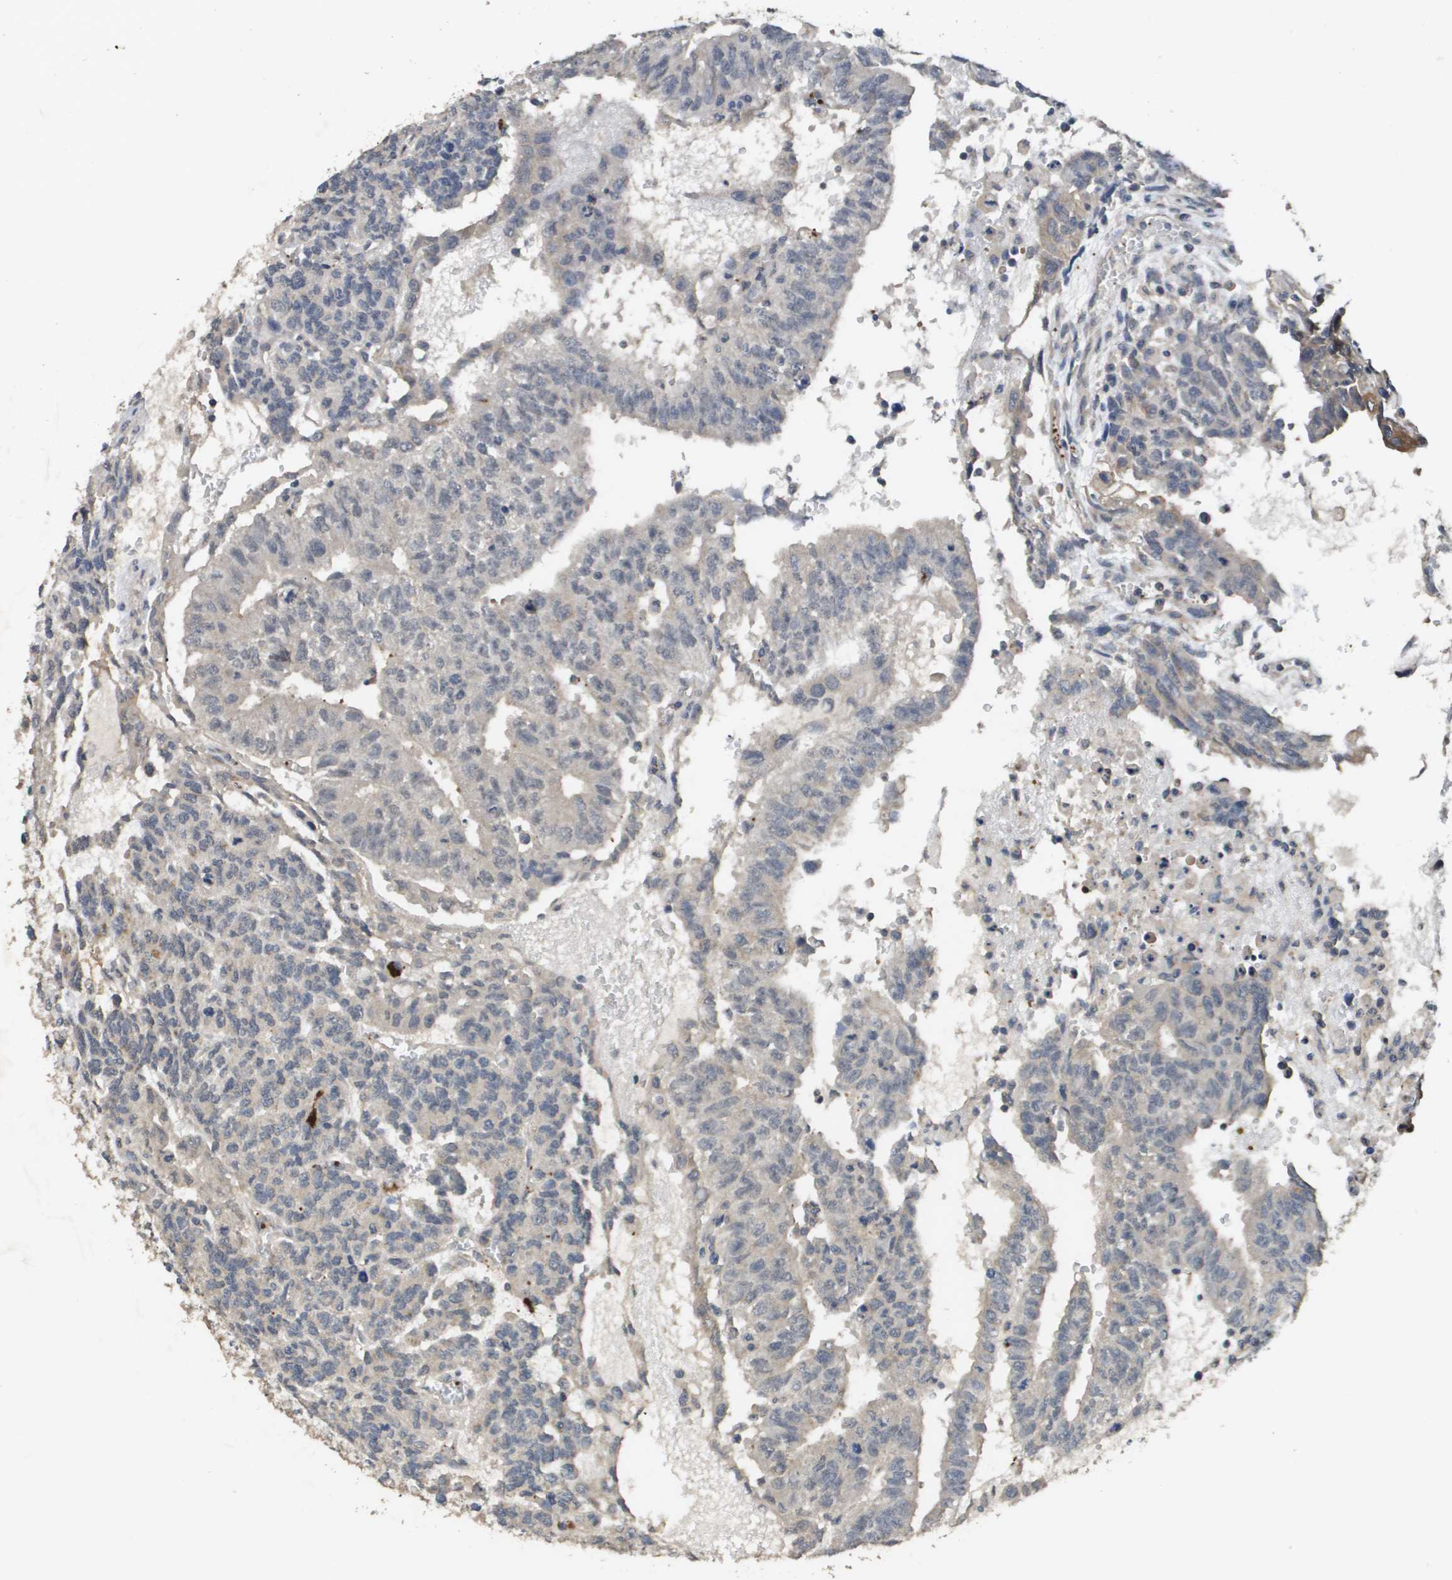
{"staining": {"intensity": "negative", "quantity": "none", "location": "none"}, "tissue": "testis cancer", "cell_type": "Tumor cells", "image_type": "cancer", "snomed": [{"axis": "morphology", "description": "Seminoma, NOS"}, {"axis": "morphology", "description": "Carcinoma, Embryonal, NOS"}, {"axis": "topography", "description": "Testis"}], "caption": "Micrograph shows no protein expression in tumor cells of testis cancer tissue.", "gene": "RAB27B", "patient": {"sex": "male", "age": 52}}